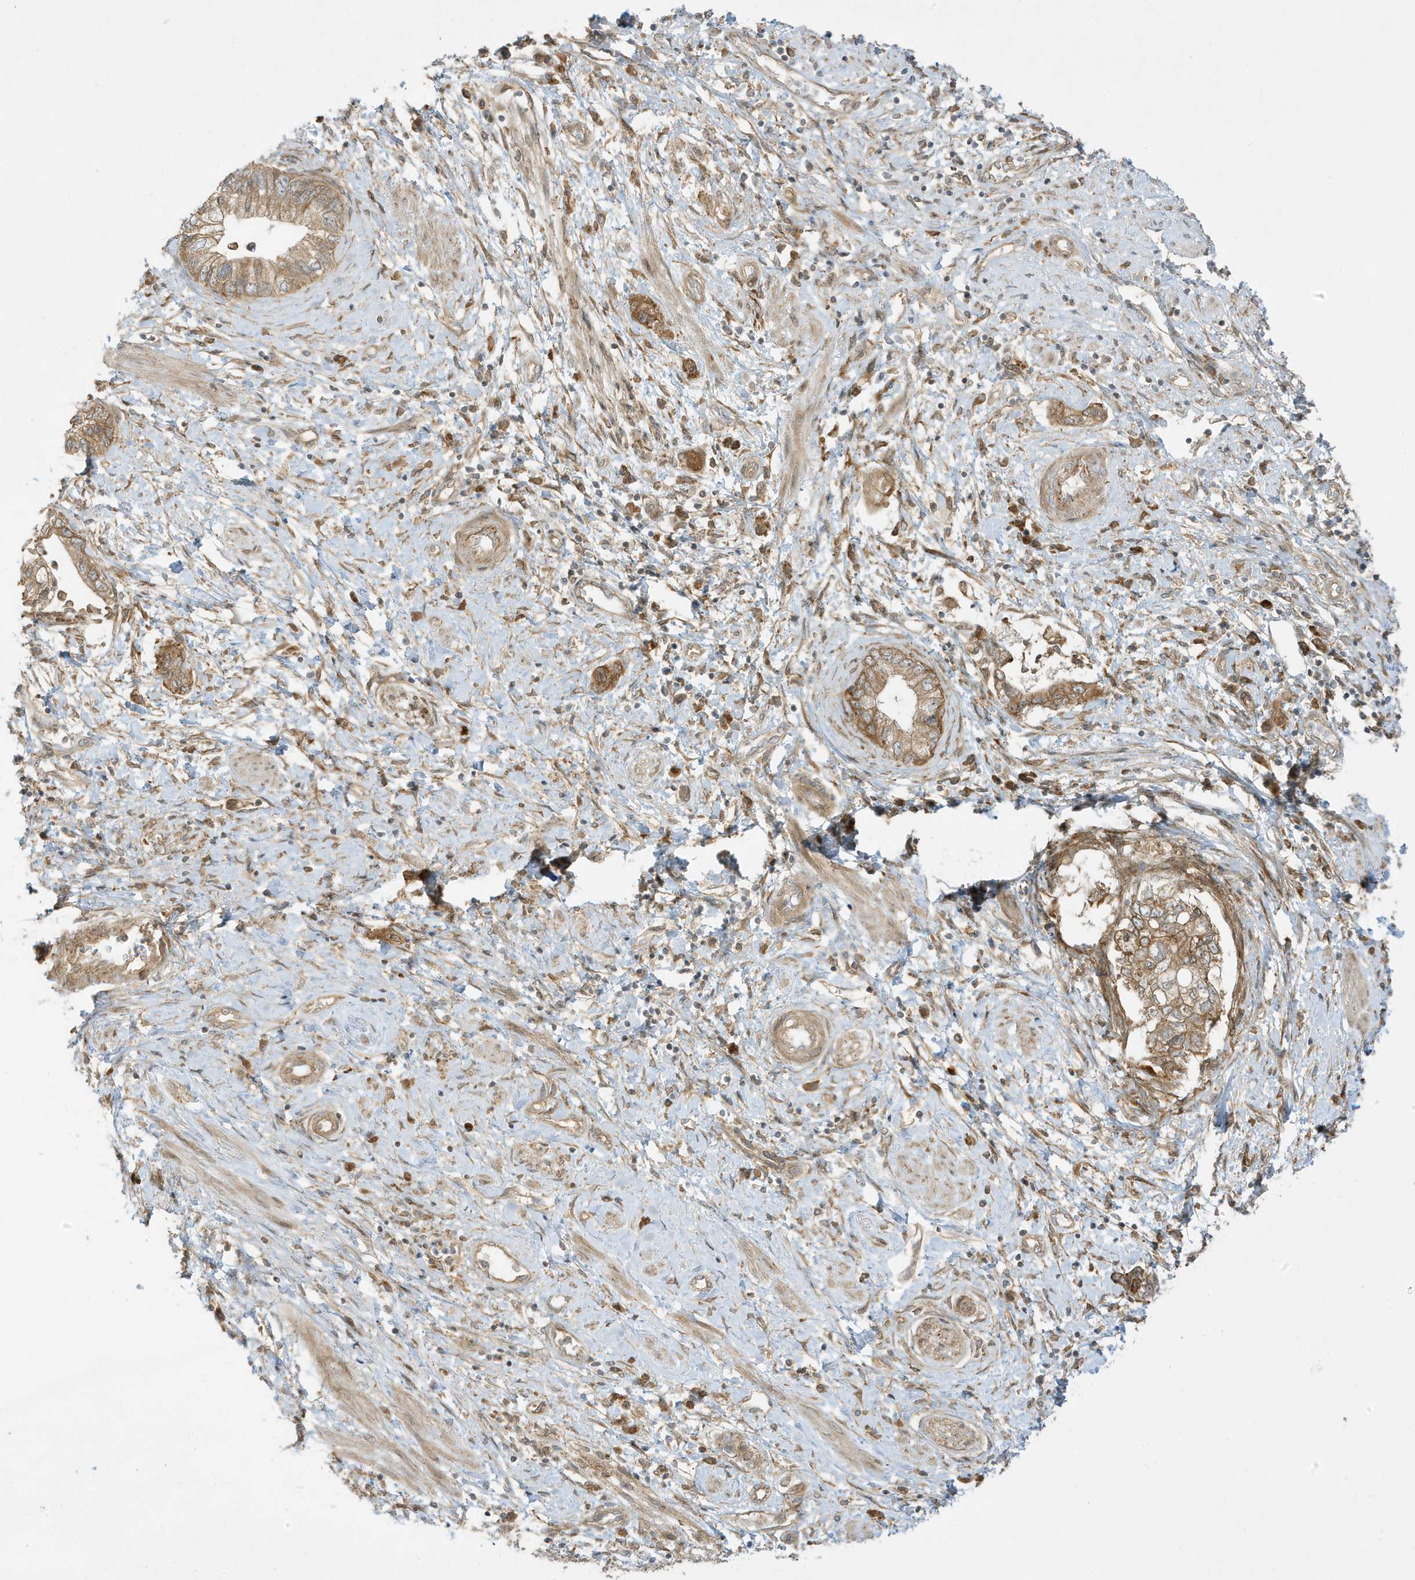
{"staining": {"intensity": "moderate", "quantity": ">75%", "location": "cytoplasmic/membranous"}, "tissue": "pancreatic cancer", "cell_type": "Tumor cells", "image_type": "cancer", "snomed": [{"axis": "morphology", "description": "Adenocarcinoma, NOS"}, {"axis": "topography", "description": "Pancreas"}], "caption": "Immunohistochemistry (DAB) staining of pancreatic adenocarcinoma demonstrates moderate cytoplasmic/membranous protein positivity in about >75% of tumor cells.", "gene": "SCARF2", "patient": {"sex": "female", "age": 73}}